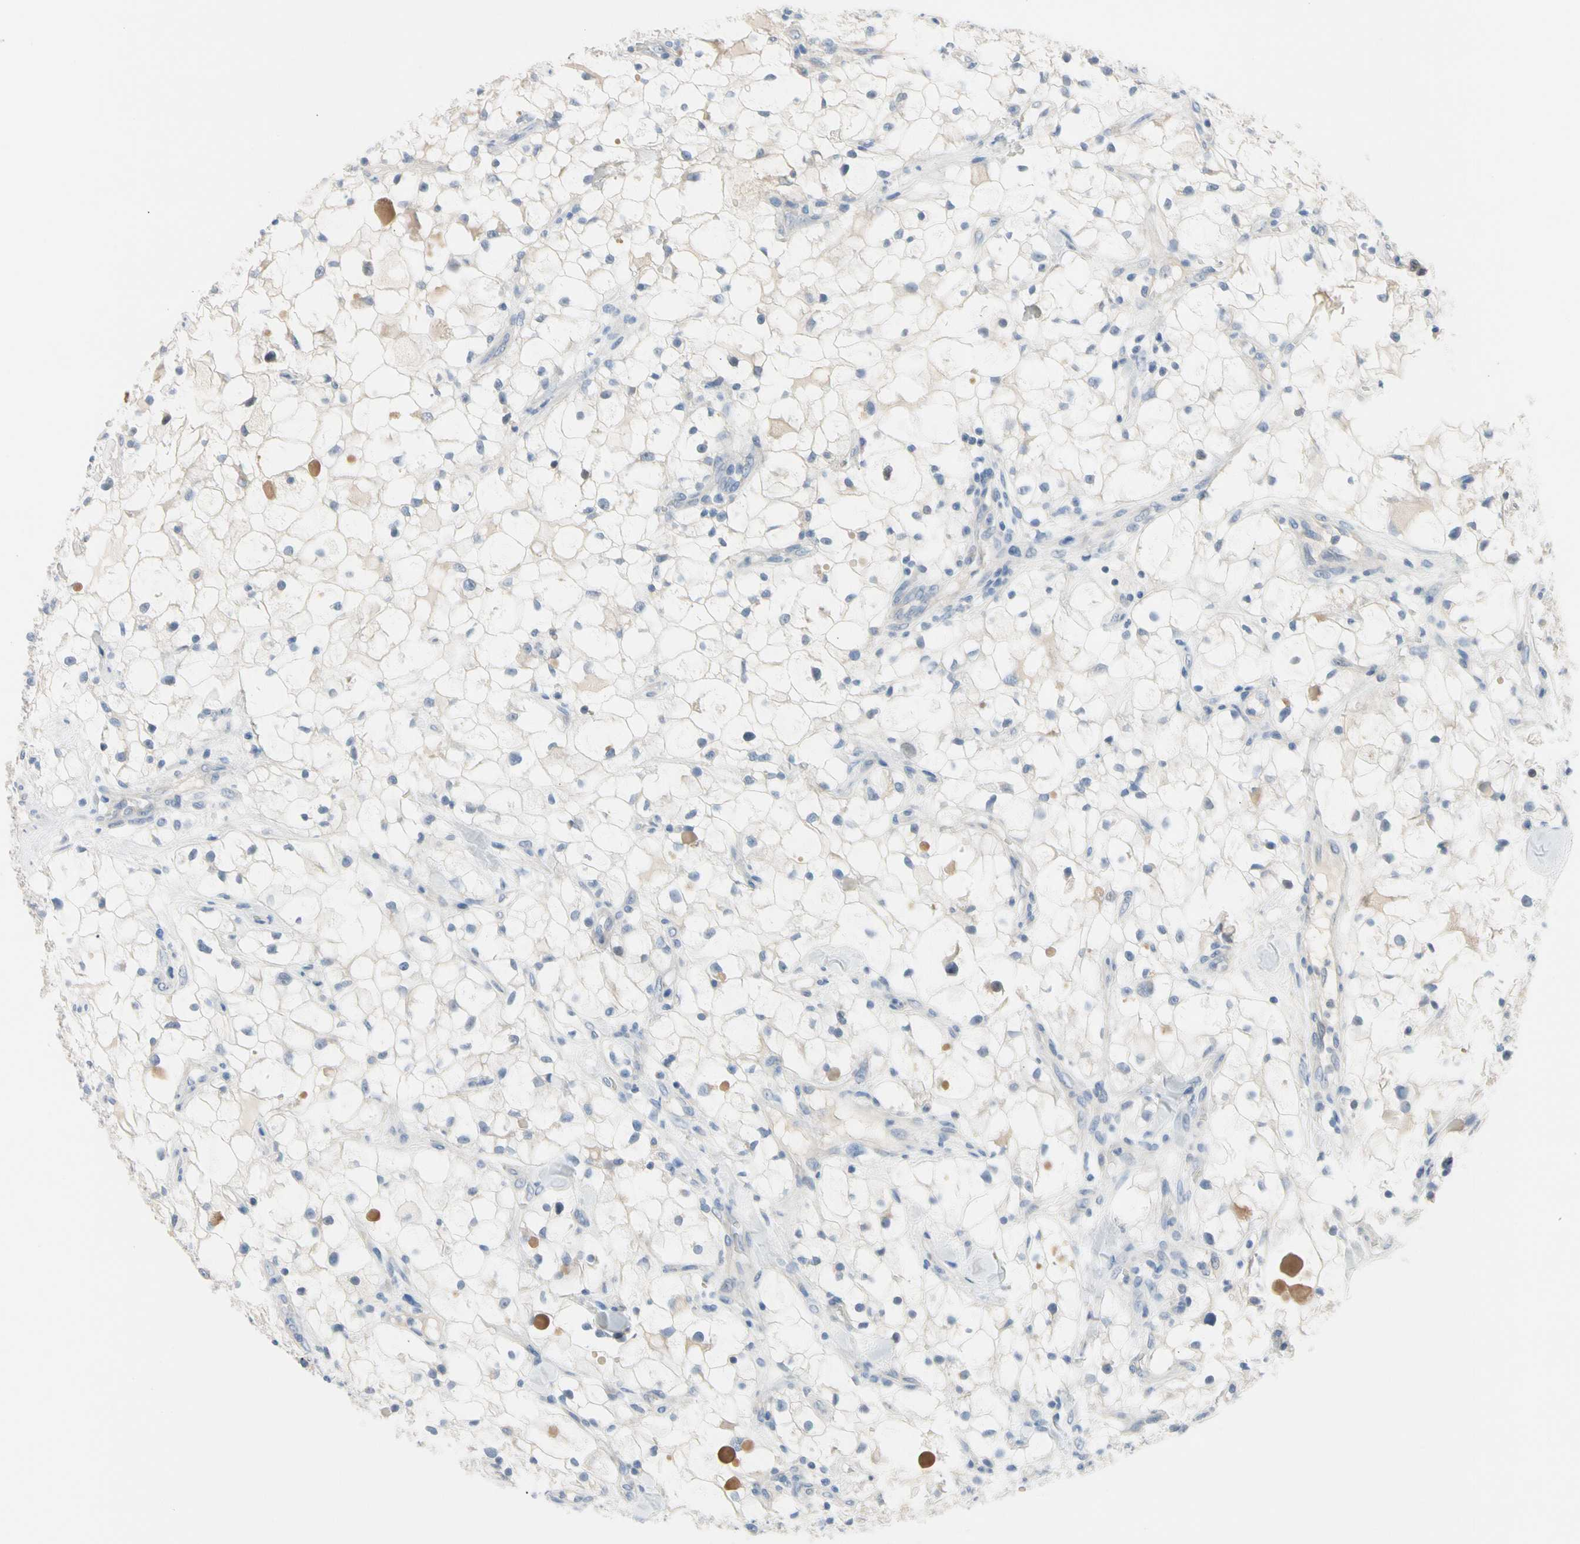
{"staining": {"intensity": "negative", "quantity": "none", "location": "none"}, "tissue": "renal cancer", "cell_type": "Tumor cells", "image_type": "cancer", "snomed": [{"axis": "morphology", "description": "Adenocarcinoma, NOS"}, {"axis": "topography", "description": "Kidney"}], "caption": "Adenocarcinoma (renal) was stained to show a protein in brown. There is no significant expression in tumor cells.", "gene": "MARK1", "patient": {"sex": "female", "age": 60}}